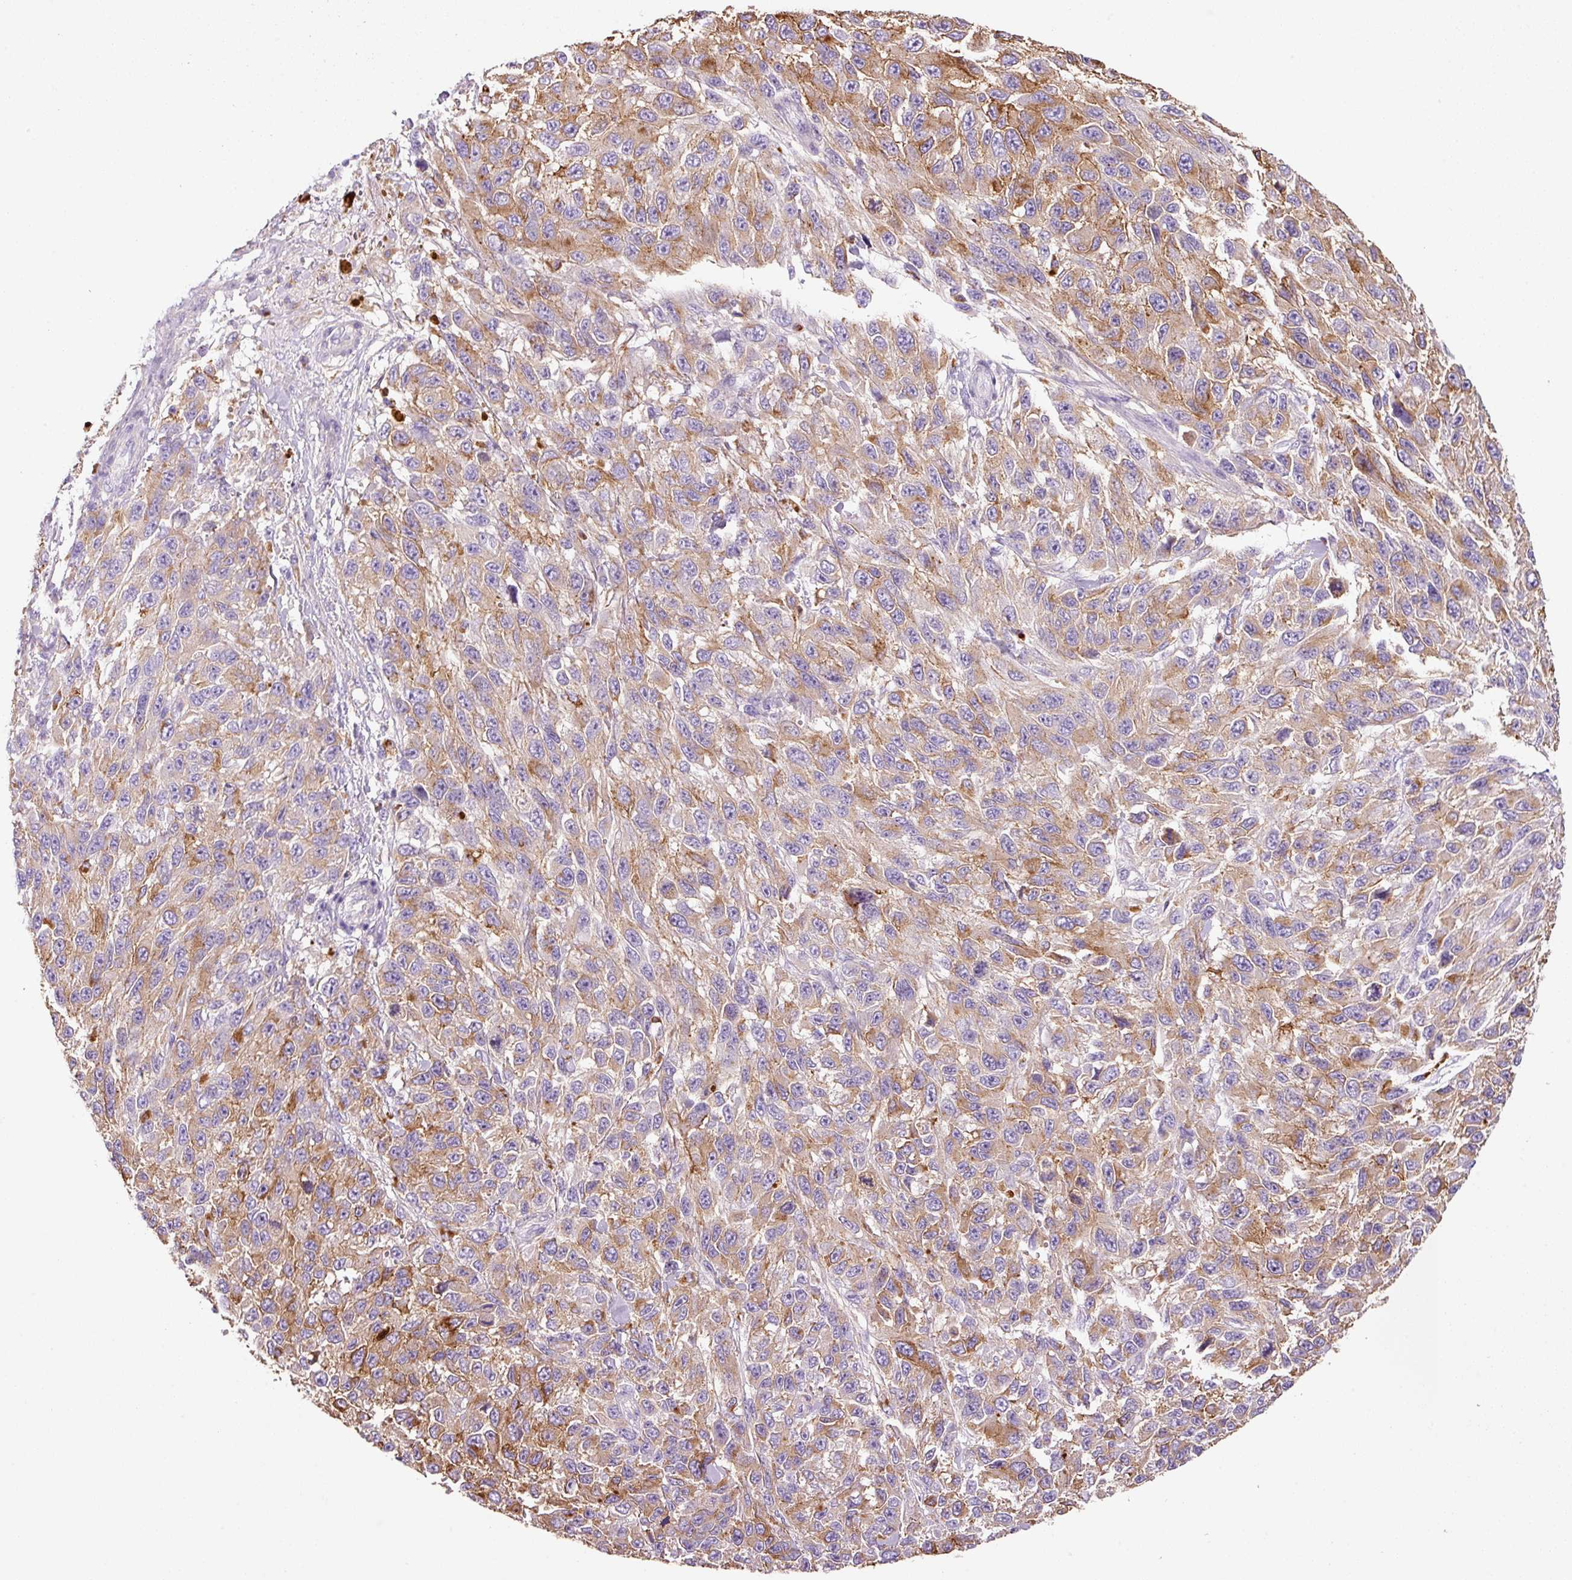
{"staining": {"intensity": "moderate", "quantity": "25%-75%", "location": "cytoplasmic/membranous"}, "tissue": "melanoma", "cell_type": "Tumor cells", "image_type": "cancer", "snomed": [{"axis": "morphology", "description": "Malignant melanoma, NOS"}, {"axis": "topography", "description": "Skin"}], "caption": "Protein positivity by IHC displays moderate cytoplasmic/membranous positivity in about 25%-75% of tumor cells in melanoma.", "gene": "TMC8", "patient": {"sex": "female", "age": 96}}